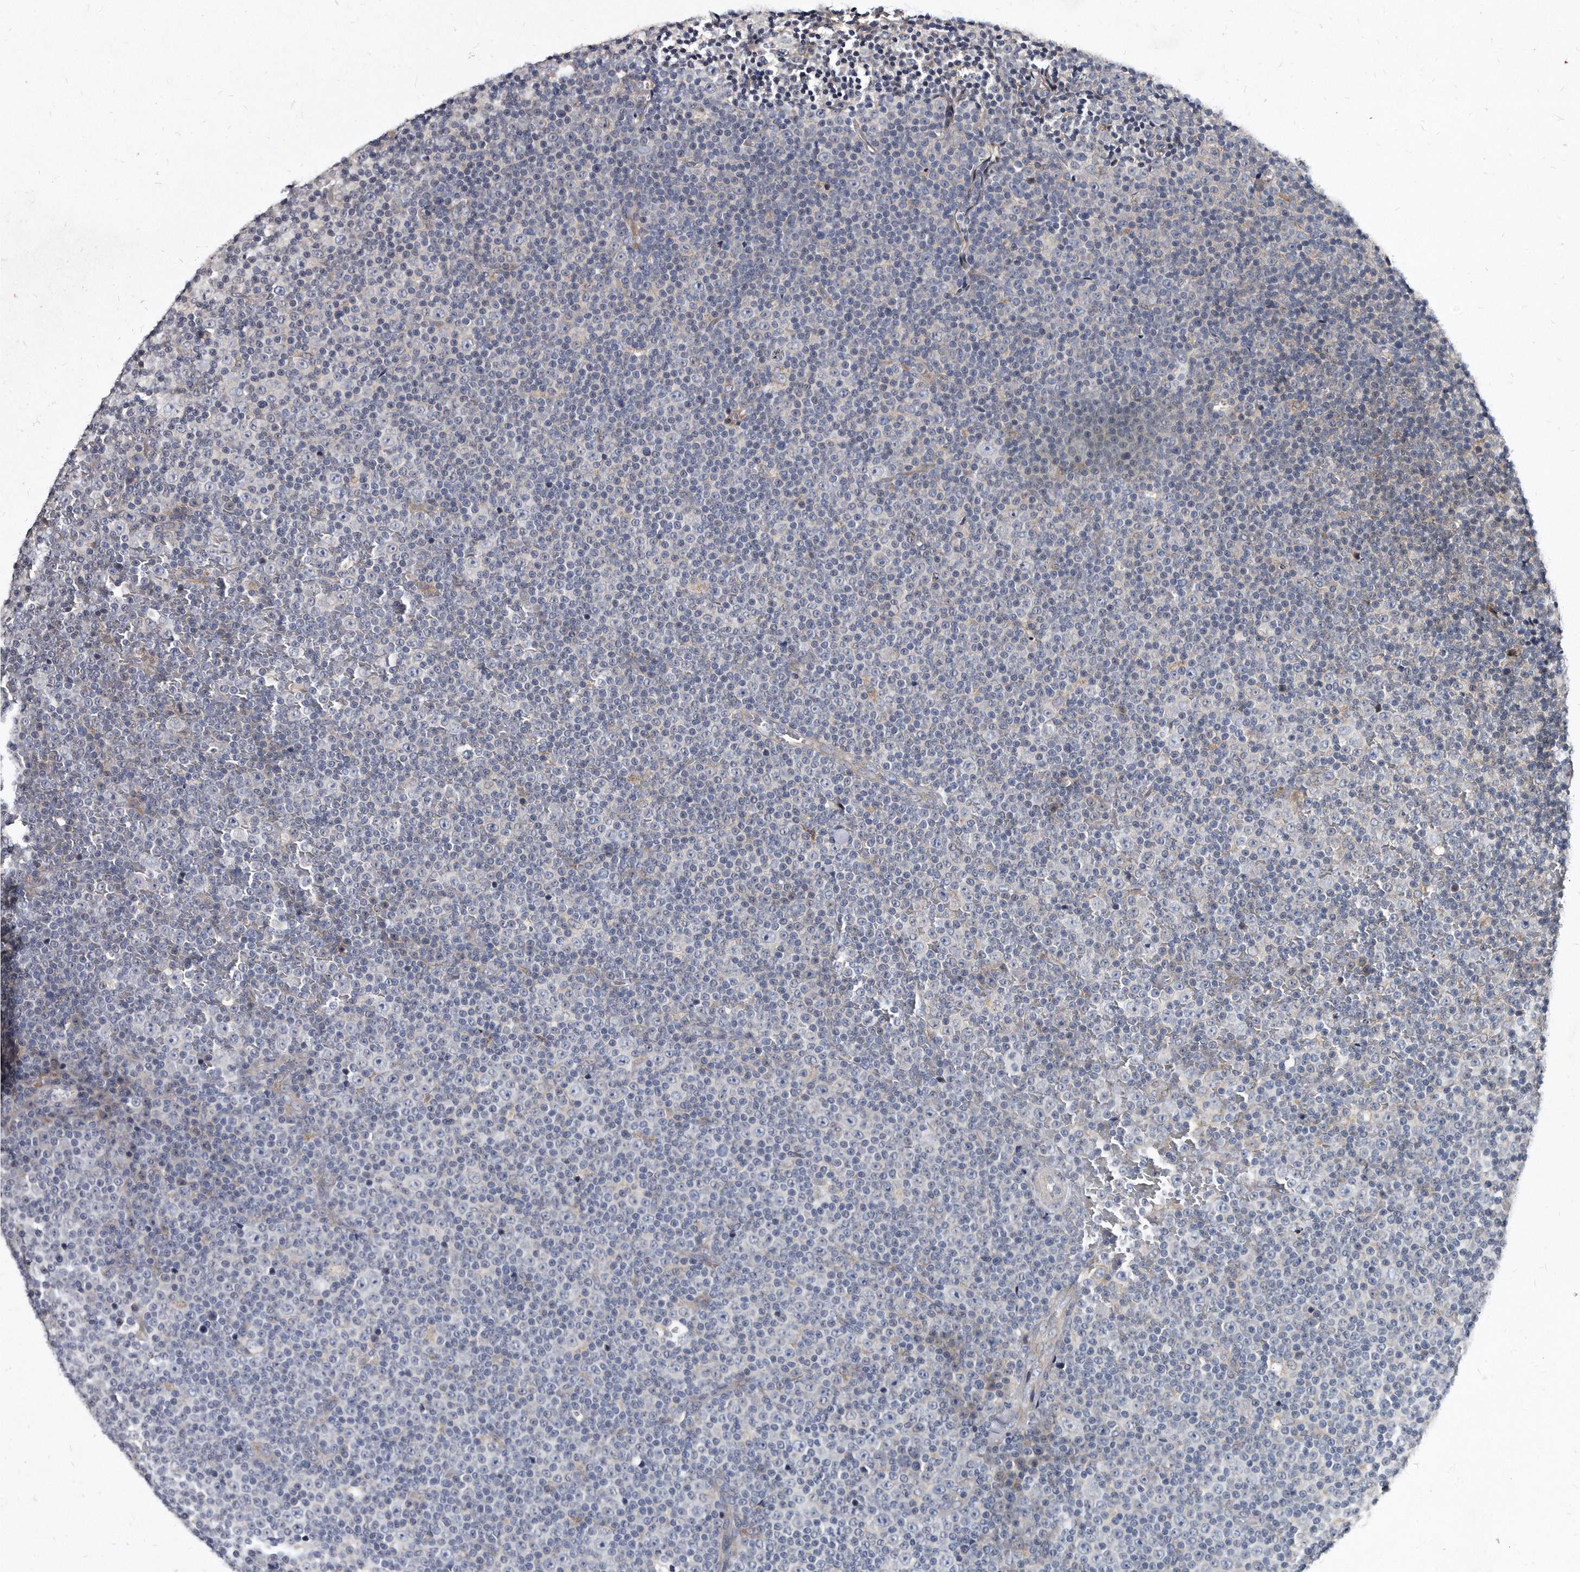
{"staining": {"intensity": "negative", "quantity": "none", "location": "none"}, "tissue": "lymphoma", "cell_type": "Tumor cells", "image_type": "cancer", "snomed": [{"axis": "morphology", "description": "Malignant lymphoma, non-Hodgkin's type, Low grade"}, {"axis": "topography", "description": "Lymph node"}], "caption": "Tumor cells are negative for brown protein staining in lymphoma.", "gene": "KLHDC3", "patient": {"sex": "female", "age": 67}}